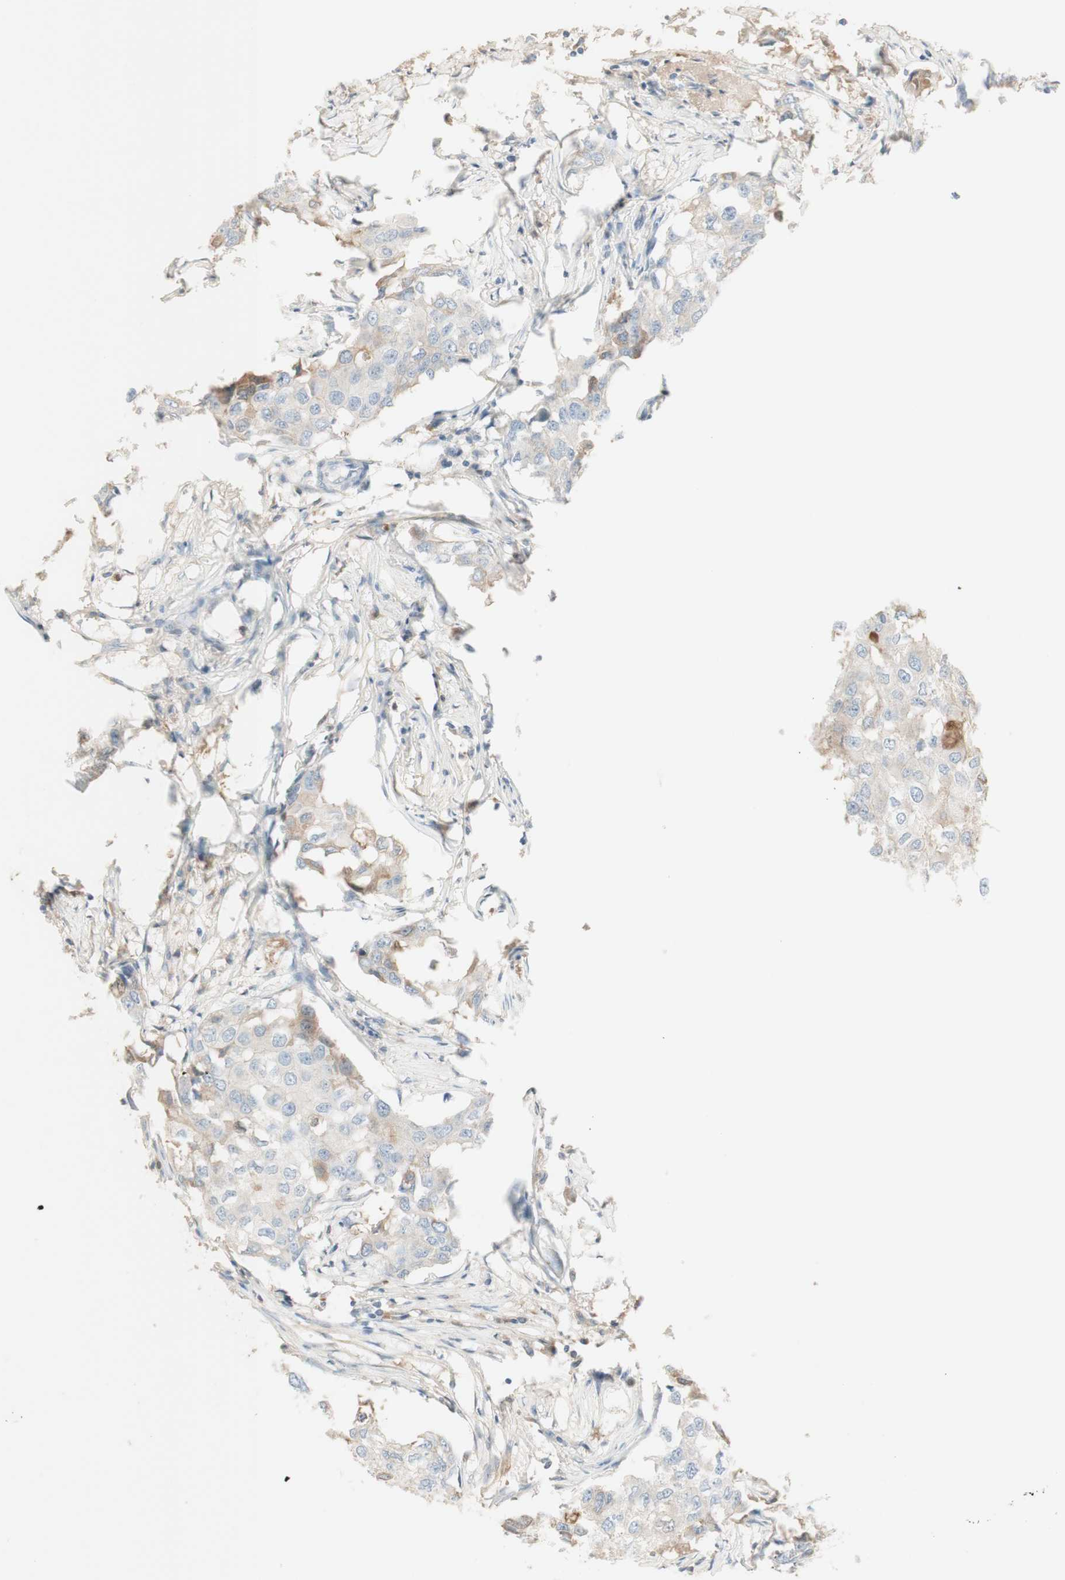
{"staining": {"intensity": "weak", "quantity": ">75%", "location": "cytoplasmic/membranous"}, "tissue": "breast cancer", "cell_type": "Tumor cells", "image_type": "cancer", "snomed": [{"axis": "morphology", "description": "Duct carcinoma"}, {"axis": "topography", "description": "Breast"}], "caption": "This is a micrograph of immunohistochemistry (IHC) staining of invasive ductal carcinoma (breast), which shows weak positivity in the cytoplasmic/membranous of tumor cells.", "gene": "IFNG", "patient": {"sex": "female", "age": 27}}